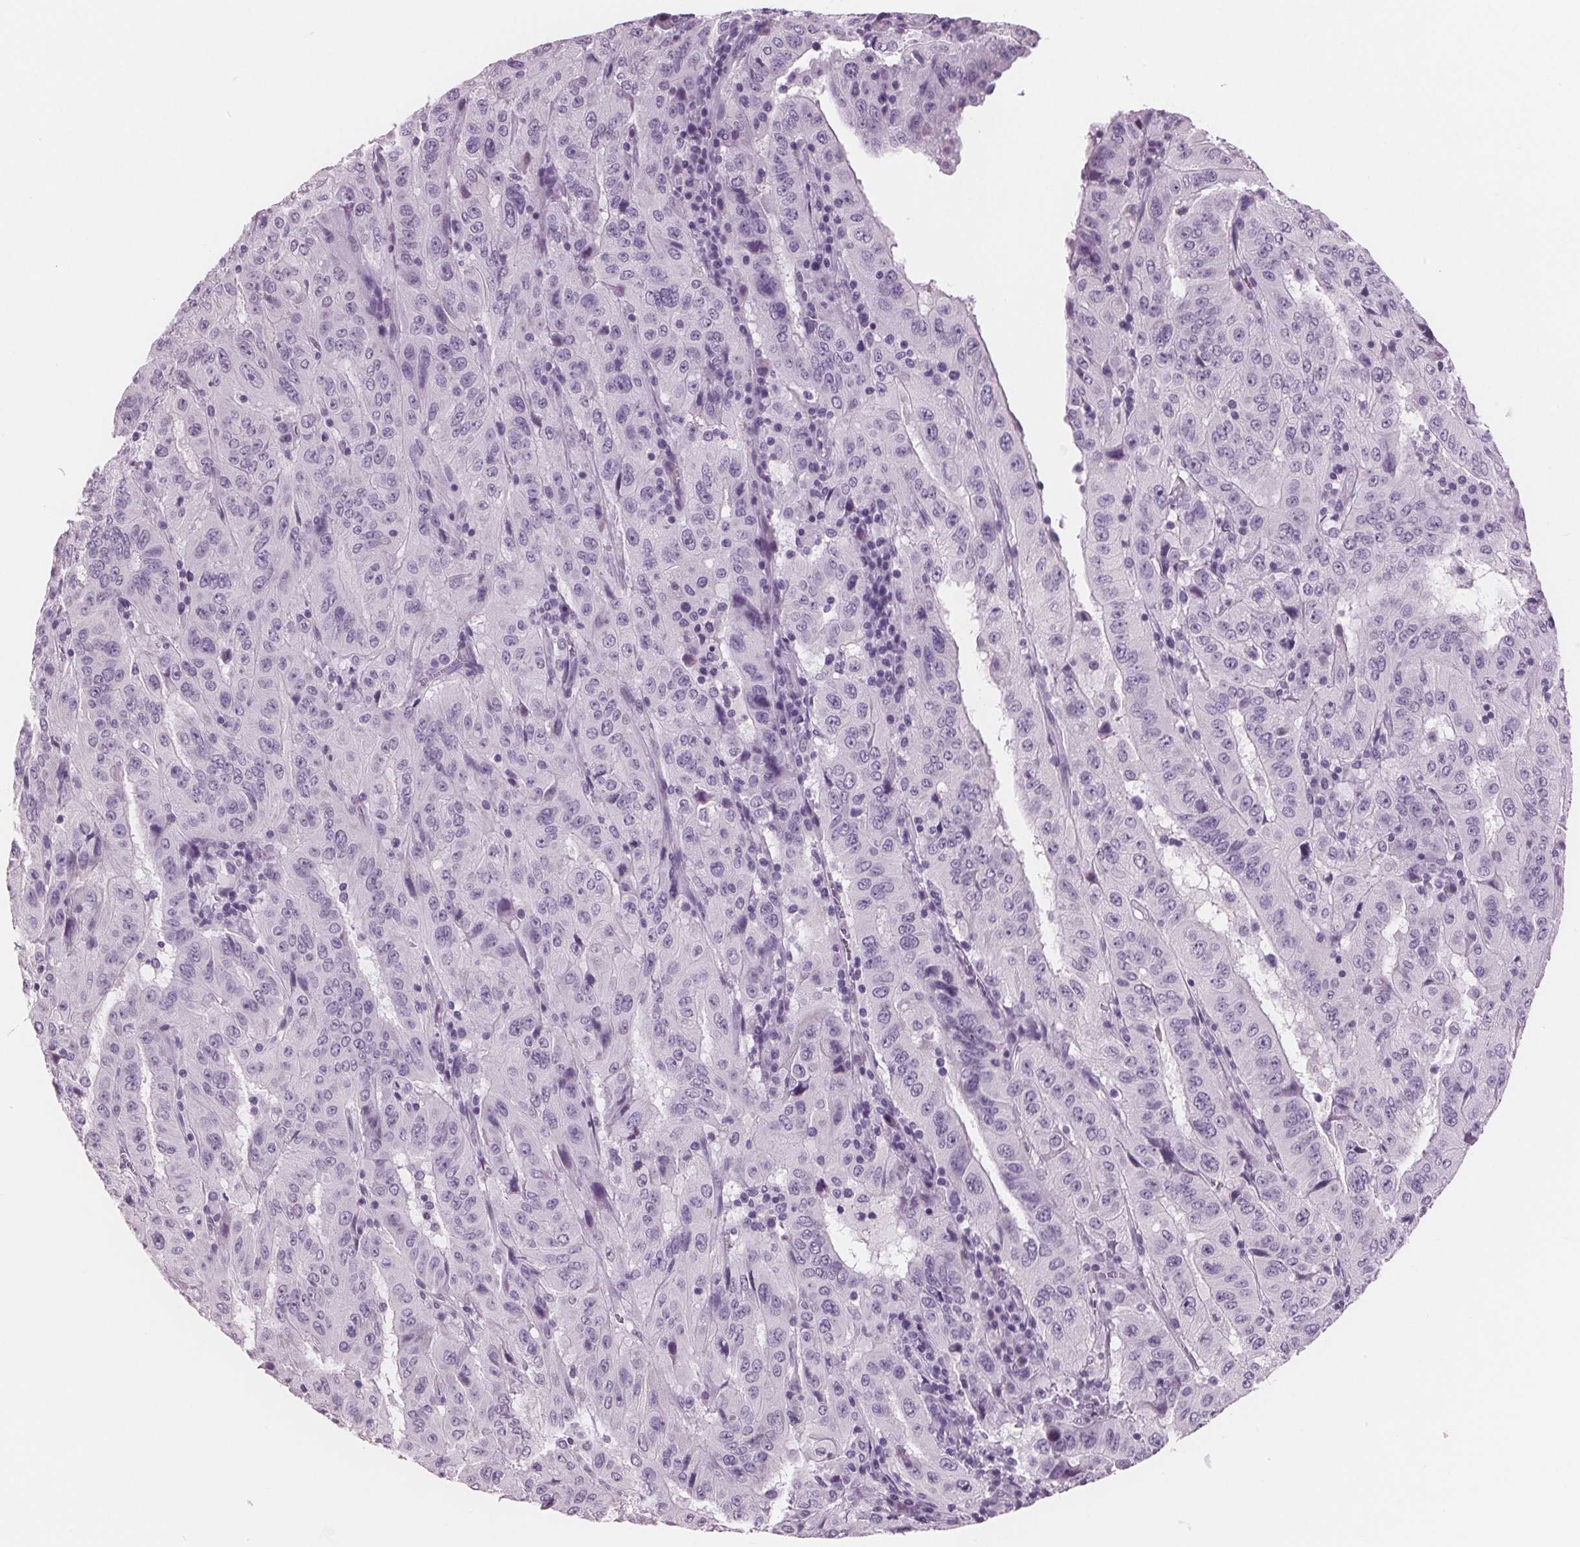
{"staining": {"intensity": "negative", "quantity": "none", "location": "none"}, "tissue": "pancreatic cancer", "cell_type": "Tumor cells", "image_type": "cancer", "snomed": [{"axis": "morphology", "description": "Adenocarcinoma, NOS"}, {"axis": "topography", "description": "Pancreas"}], "caption": "Human pancreatic adenocarcinoma stained for a protein using immunohistochemistry (IHC) exhibits no expression in tumor cells.", "gene": "AMBP", "patient": {"sex": "male", "age": 63}}